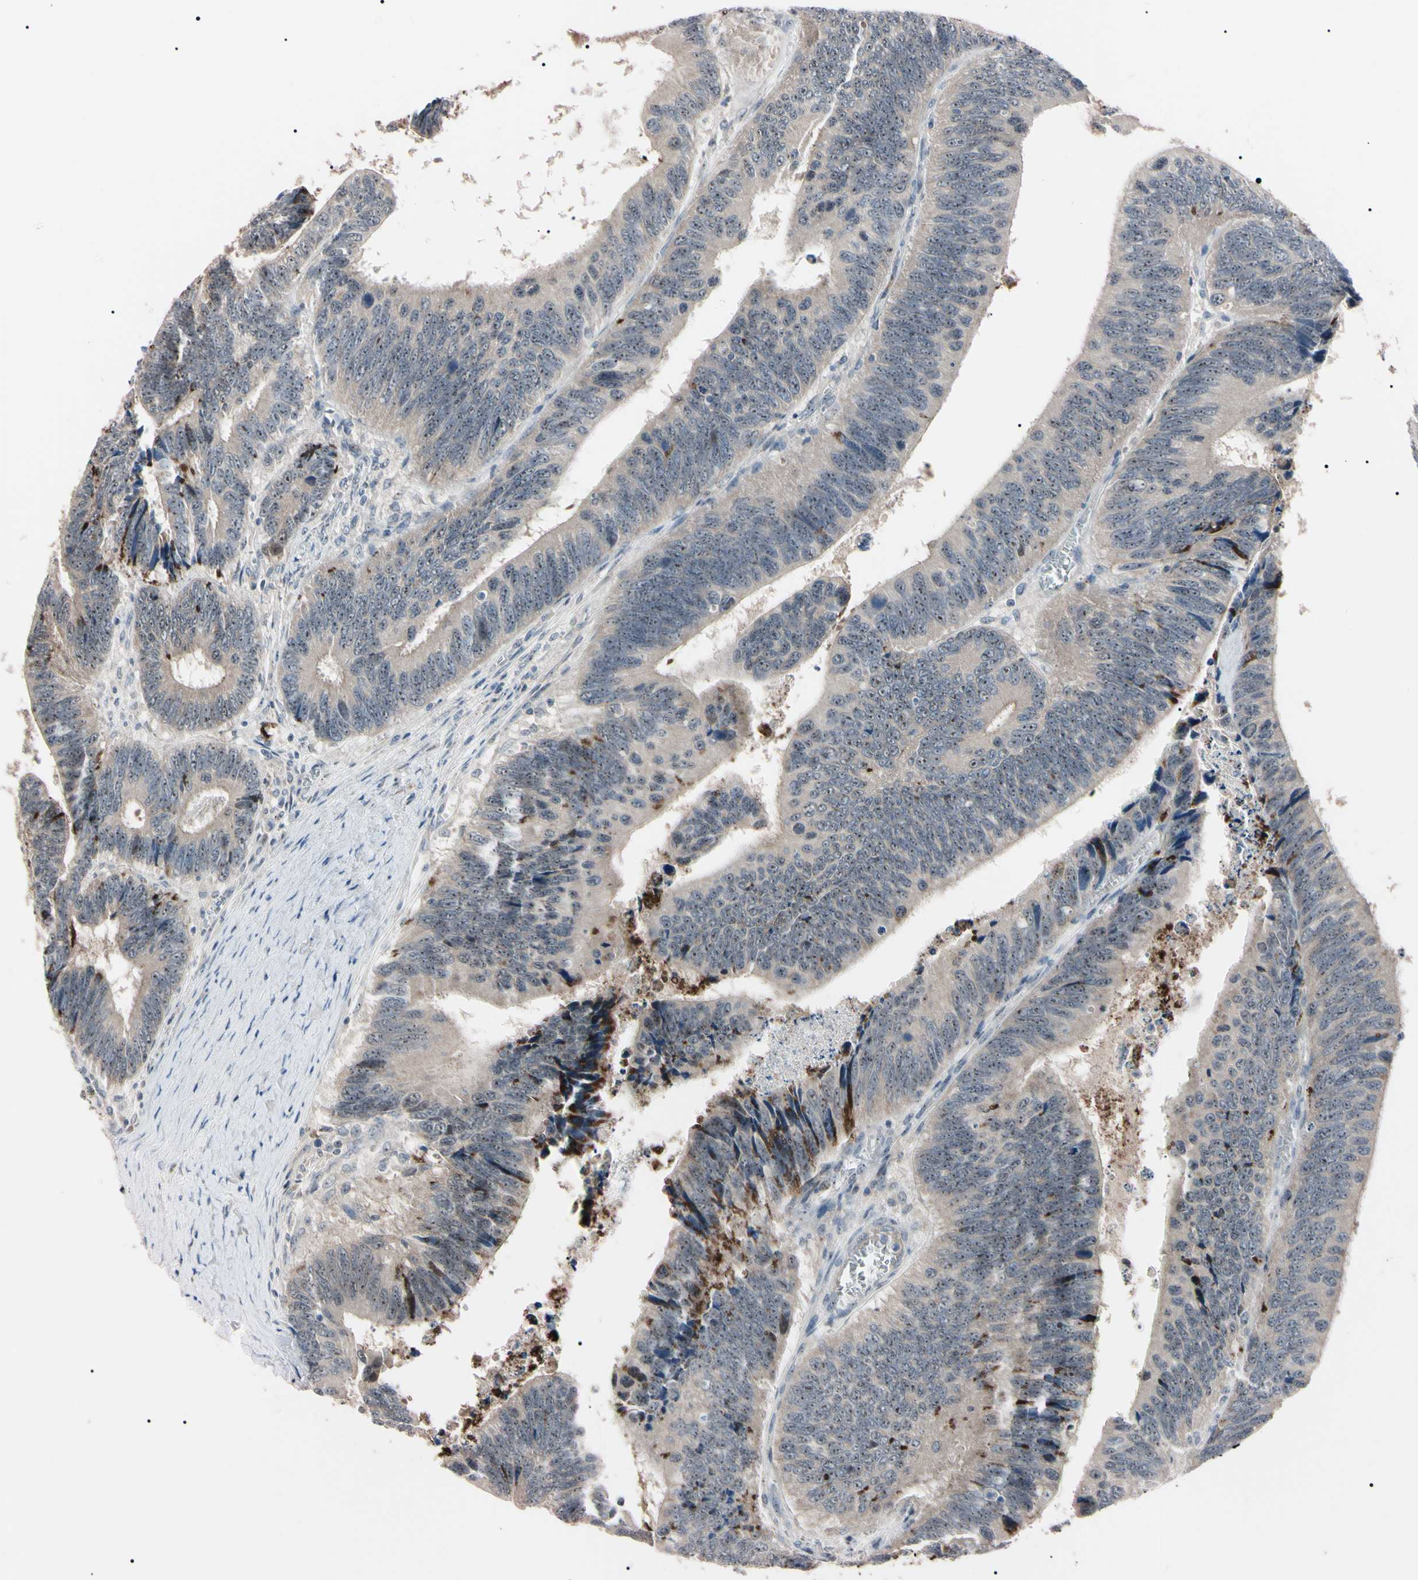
{"staining": {"intensity": "strong", "quantity": "<25%", "location": "cytoplasmic/membranous,nuclear"}, "tissue": "colorectal cancer", "cell_type": "Tumor cells", "image_type": "cancer", "snomed": [{"axis": "morphology", "description": "Adenocarcinoma, NOS"}, {"axis": "topography", "description": "Colon"}], "caption": "Immunohistochemical staining of human colorectal adenocarcinoma shows medium levels of strong cytoplasmic/membranous and nuclear positivity in approximately <25% of tumor cells.", "gene": "TRAF5", "patient": {"sex": "male", "age": 72}}